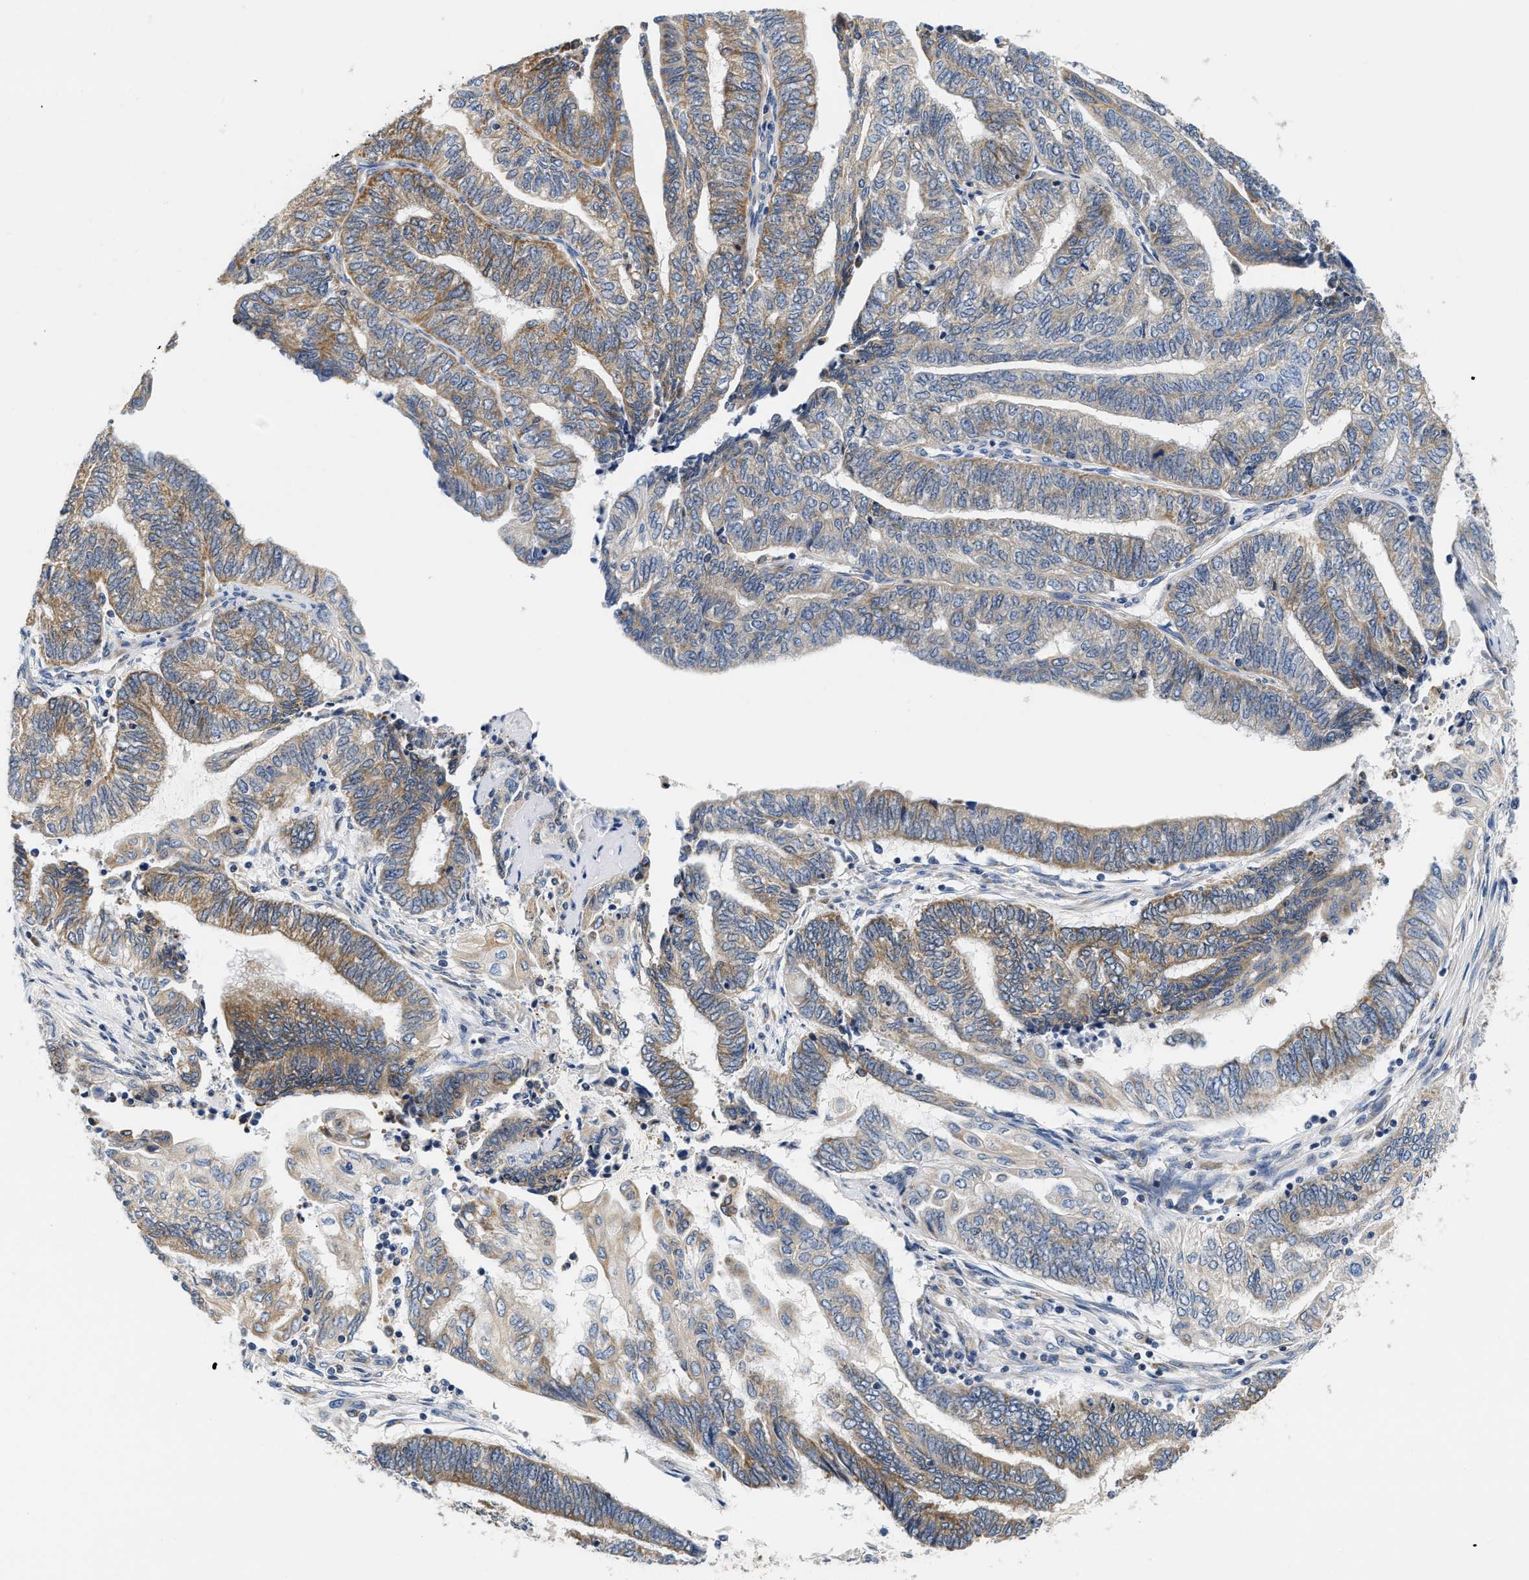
{"staining": {"intensity": "moderate", "quantity": "25%-75%", "location": "cytoplasmic/membranous"}, "tissue": "endometrial cancer", "cell_type": "Tumor cells", "image_type": "cancer", "snomed": [{"axis": "morphology", "description": "Adenocarcinoma, NOS"}, {"axis": "topography", "description": "Uterus"}, {"axis": "topography", "description": "Endometrium"}], "caption": "Human endometrial cancer stained with a brown dye shows moderate cytoplasmic/membranous positive expression in about 25%-75% of tumor cells.", "gene": "HDHD3", "patient": {"sex": "female", "age": 70}}